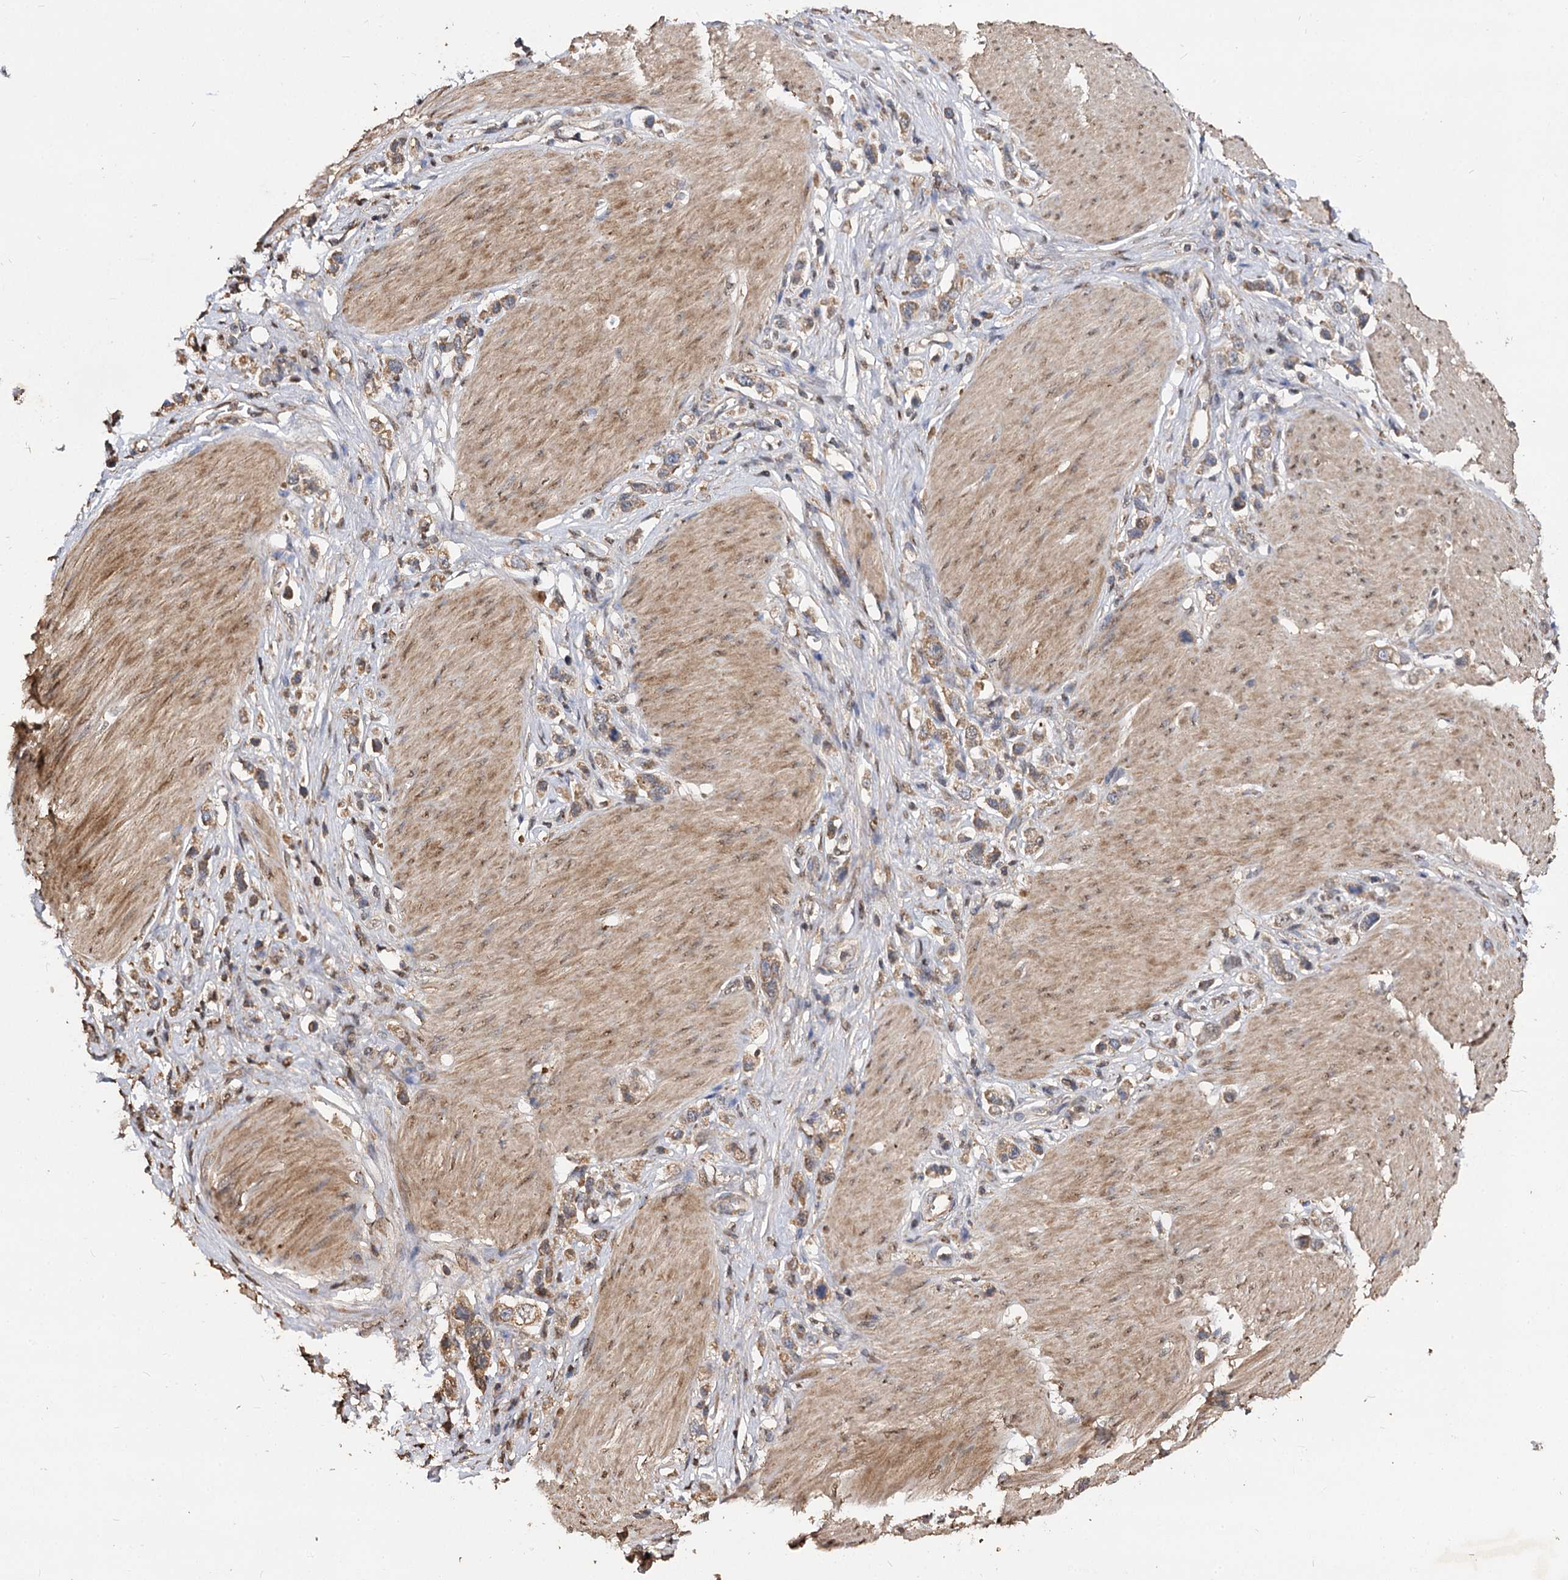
{"staining": {"intensity": "moderate", "quantity": ">75%", "location": "cytoplasmic/membranous"}, "tissue": "stomach cancer", "cell_type": "Tumor cells", "image_type": "cancer", "snomed": [{"axis": "morphology", "description": "Normal tissue, NOS"}, {"axis": "morphology", "description": "Adenocarcinoma, NOS"}, {"axis": "topography", "description": "Stomach, upper"}, {"axis": "topography", "description": "Stomach"}], "caption": "There is medium levels of moderate cytoplasmic/membranous expression in tumor cells of stomach cancer, as demonstrated by immunohistochemical staining (brown color).", "gene": "ARL13A", "patient": {"sex": "female", "age": 65}}